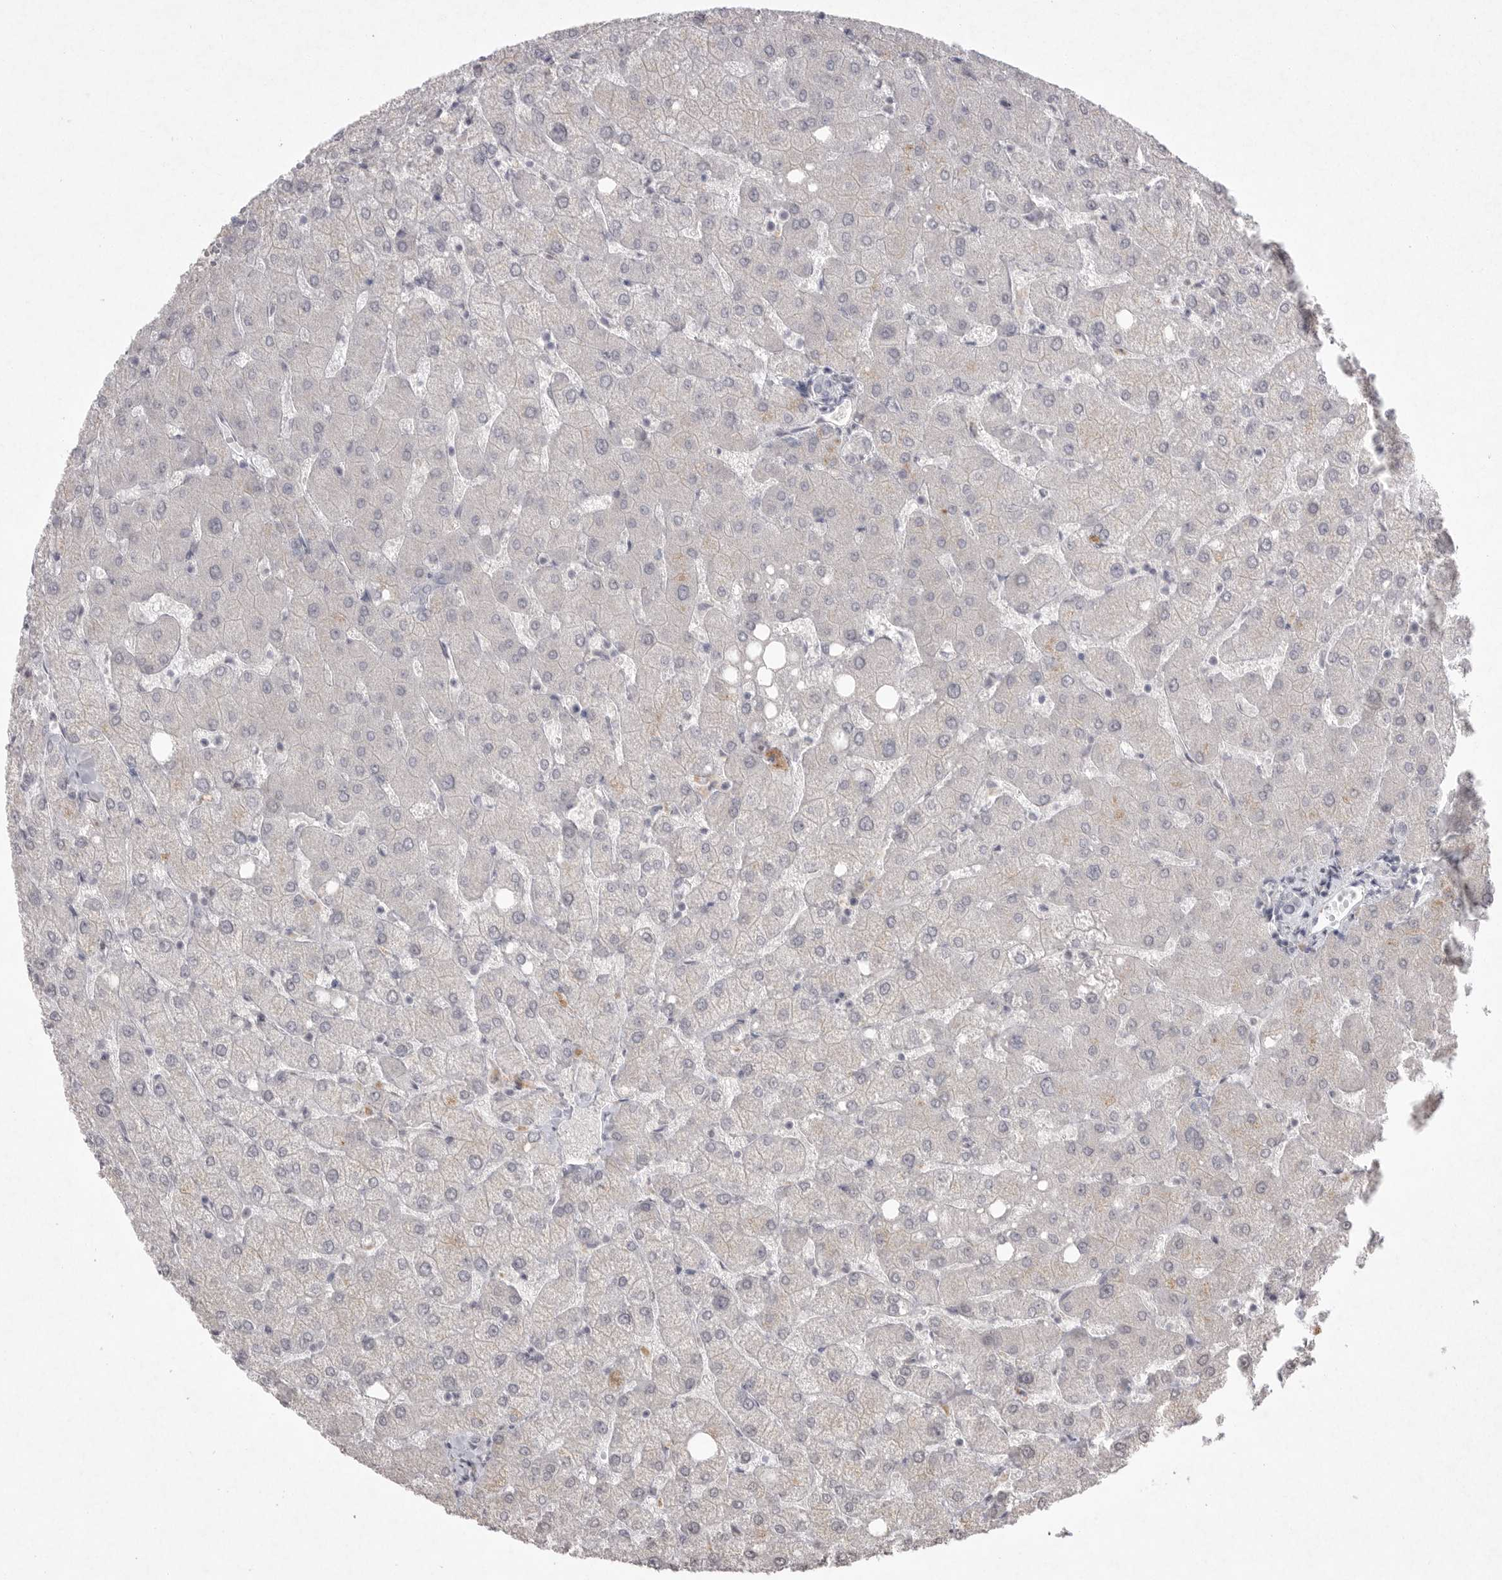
{"staining": {"intensity": "negative", "quantity": "none", "location": "none"}, "tissue": "liver", "cell_type": "Cholangiocytes", "image_type": "normal", "snomed": [{"axis": "morphology", "description": "Normal tissue, NOS"}, {"axis": "topography", "description": "Liver"}], "caption": "IHC histopathology image of normal human liver stained for a protein (brown), which demonstrates no positivity in cholangiocytes.", "gene": "VANGL2", "patient": {"sex": "female", "age": 54}}